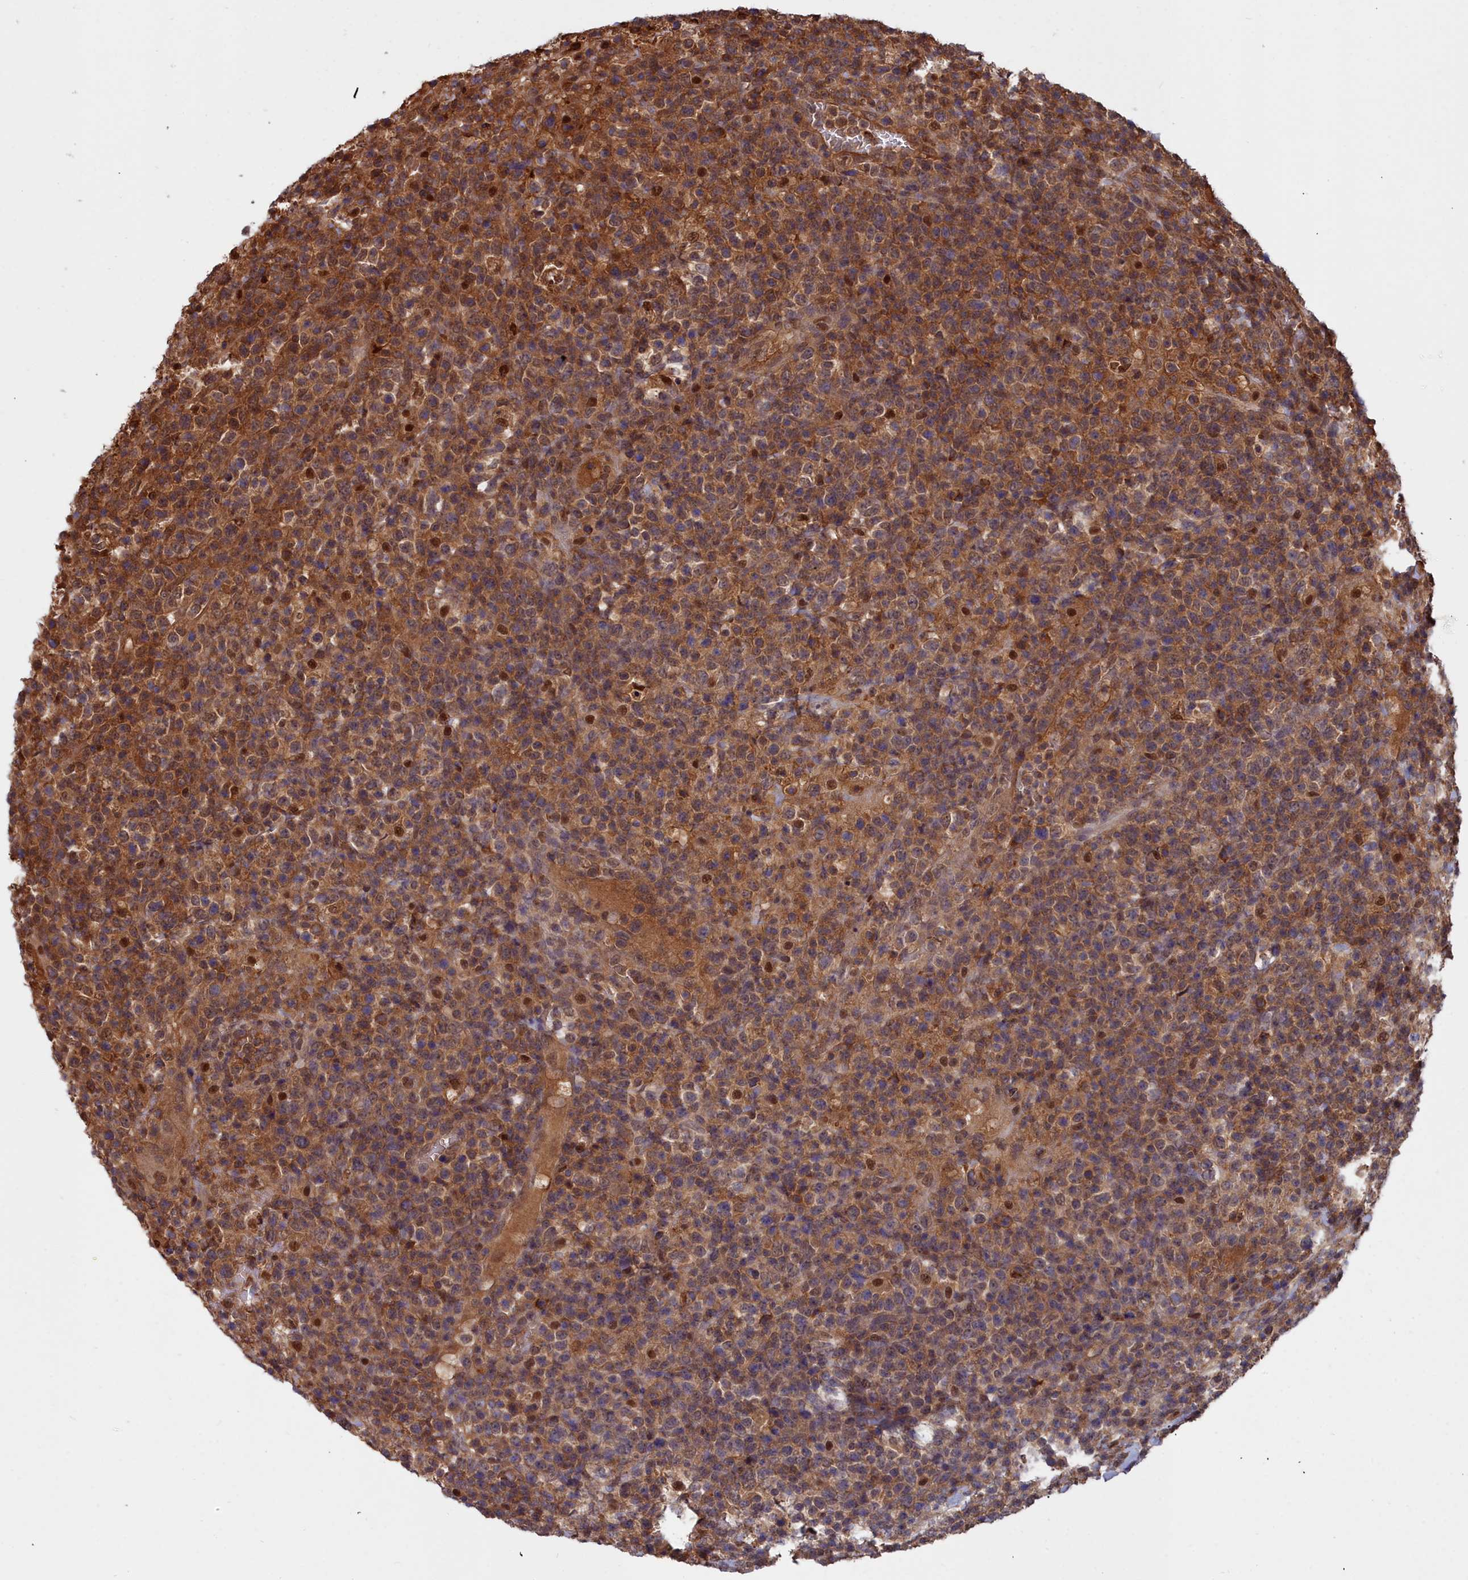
{"staining": {"intensity": "moderate", "quantity": ">75%", "location": "cytoplasmic/membranous,nuclear"}, "tissue": "lymphoma", "cell_type": "Tumor cells", "image_type": "cancer", "snomed": [{"axis": "morphology", "description": "Malignant lymphoma, non-Hodgkin's type, High grade"}, {"axis": "topography", "description": "Colon"}], "caption": "A micrograph of malignant lymphoma, non-Hodgkin's type (high-grade) stained for a protein exhibits moderate cytoplasmic/membranous and nuclear brown staining in tumor cells.", "gene": "GFRA2", "patient": {"sex": "female", "age": 53}}